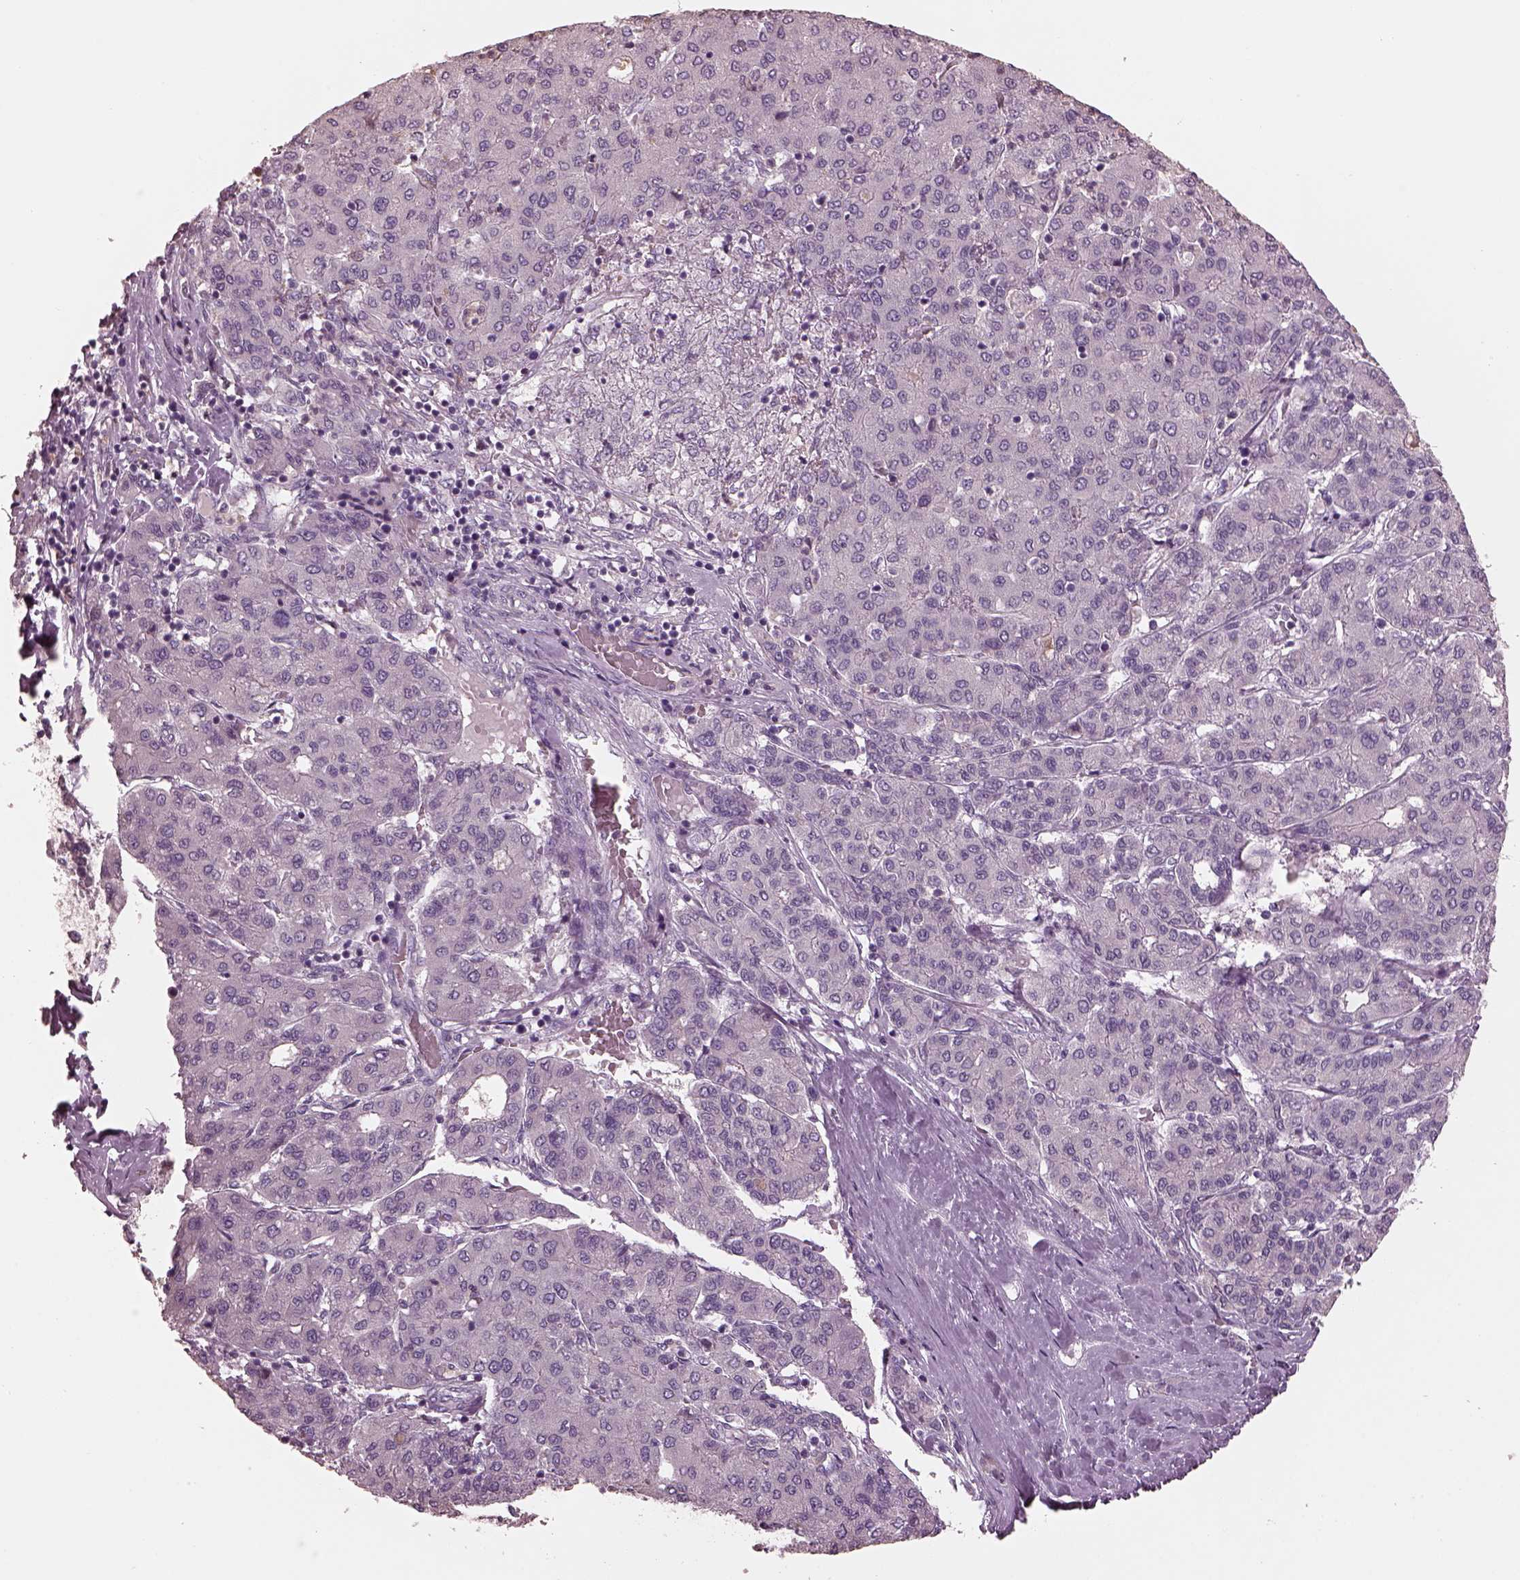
{"staining": {"intensity": "negative", "quantity": "none", "location": "none"}, "tissue": "liver cancer", "cell_type": "Tumor cells", "image_type": "cancer", "snomed": [{"axis": "morphology", "description": "Carcinoma, Hepatocellular, NOS"}, {"axis": "topography", "description": "Liver"}], "caption": "The photomicrograph shows no significant positivity in tumor cells of liver cancer (hepatocellular carcinoma).", "gene": "OPTC", "patient": {"sex": "male", "age": 65}}